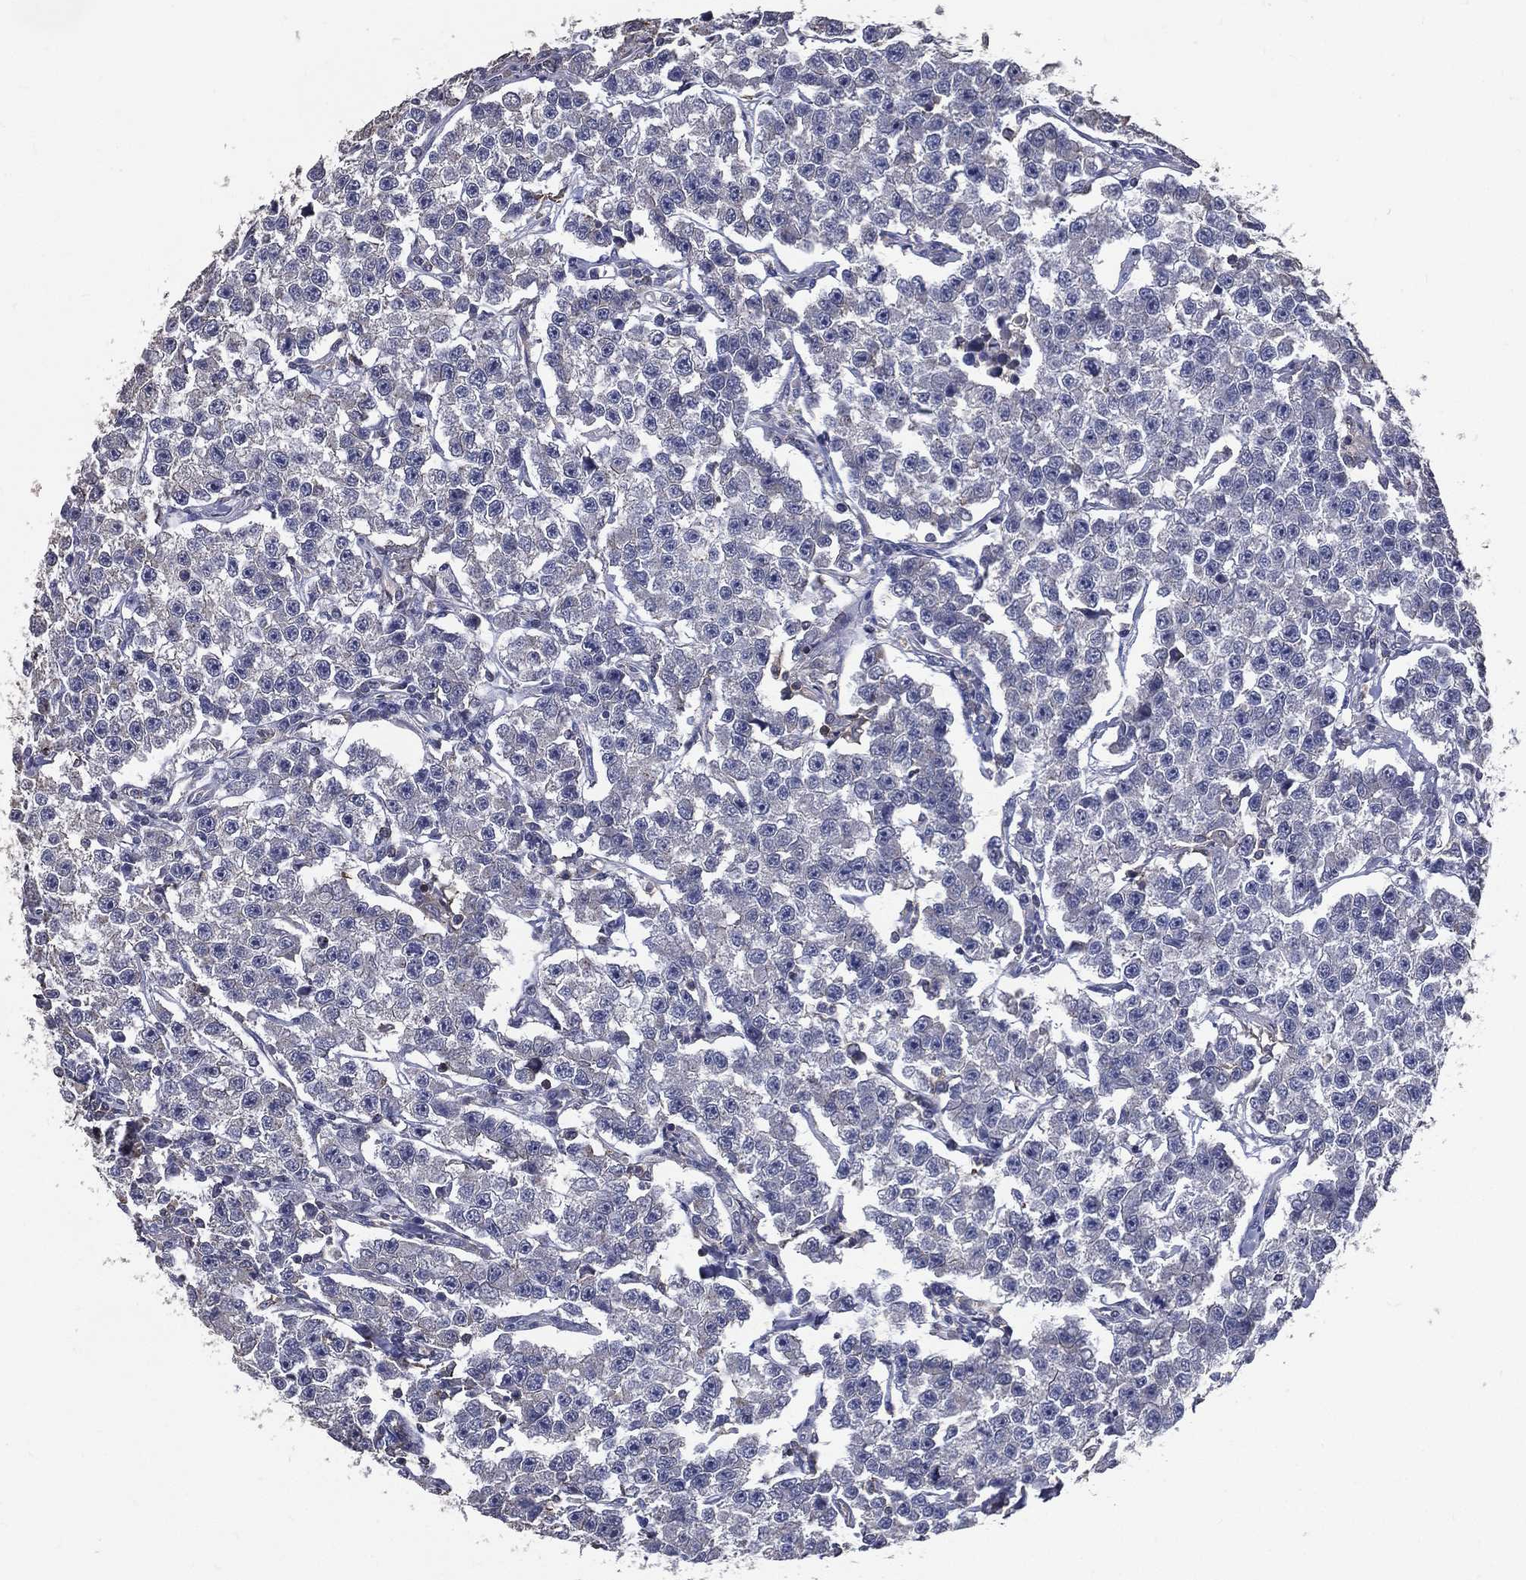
{"staining": {"intensity": "negative", "quantity": "none", "location": "none"}, "tissue": "testis cancer", "cell_type": "Tumor cells", "image_type": "cancer", "snomed": [{"axis": "morphology", "description": "Seminoma, NOS"}, {"axis": "topography", "description": "Testis"}], "caption": "A high-resolution photomicrograph shows immunohistochemistry (IHC) staining of seminoma (testis), which shows no significant positivity in tumor cells.", "gene": "SERPINB2", "patient": {"sex": "male", "age": 59}}